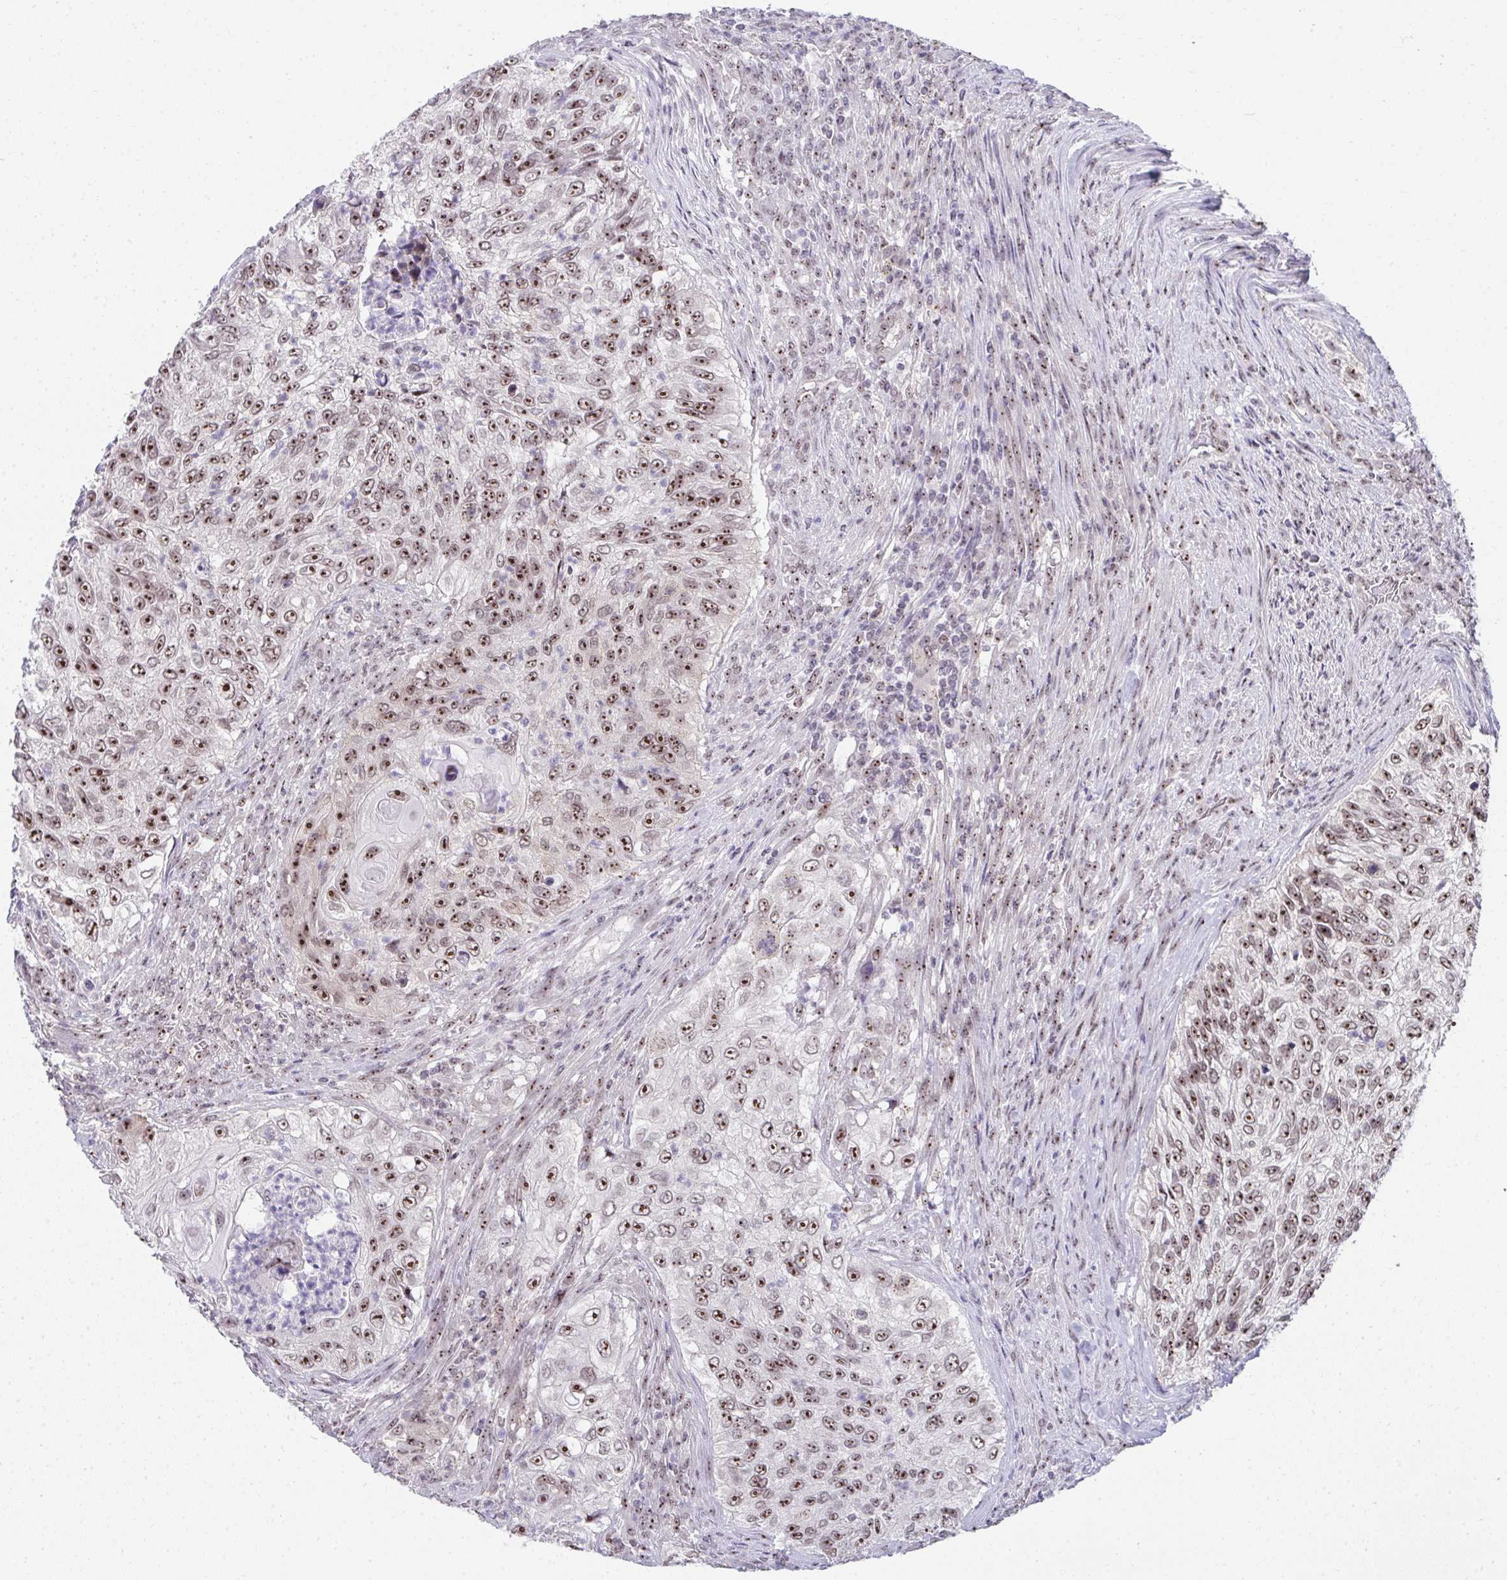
{"staining": {"intensity": "moderate", "quantity": ">75%", "location": "nuclear"}, "tissue": "urothelial cancer", "cell_type": "Tumor cells", "image_type": "cancer", "snomed": [{"axis": "morphology", "description": "Urothelial carcinoma, High grade"}, {"axis": "topography", "description": "Urinary bladder"}], "caption": "Moderate nuclear staining for a protein is appreciated in approximately >75% of tumor cells of urothelial carcinoma (high-grade) using immunohistochemistry (IHC).", "gene": "HIRA", "patient": {"sex": "female", "age": 60}}